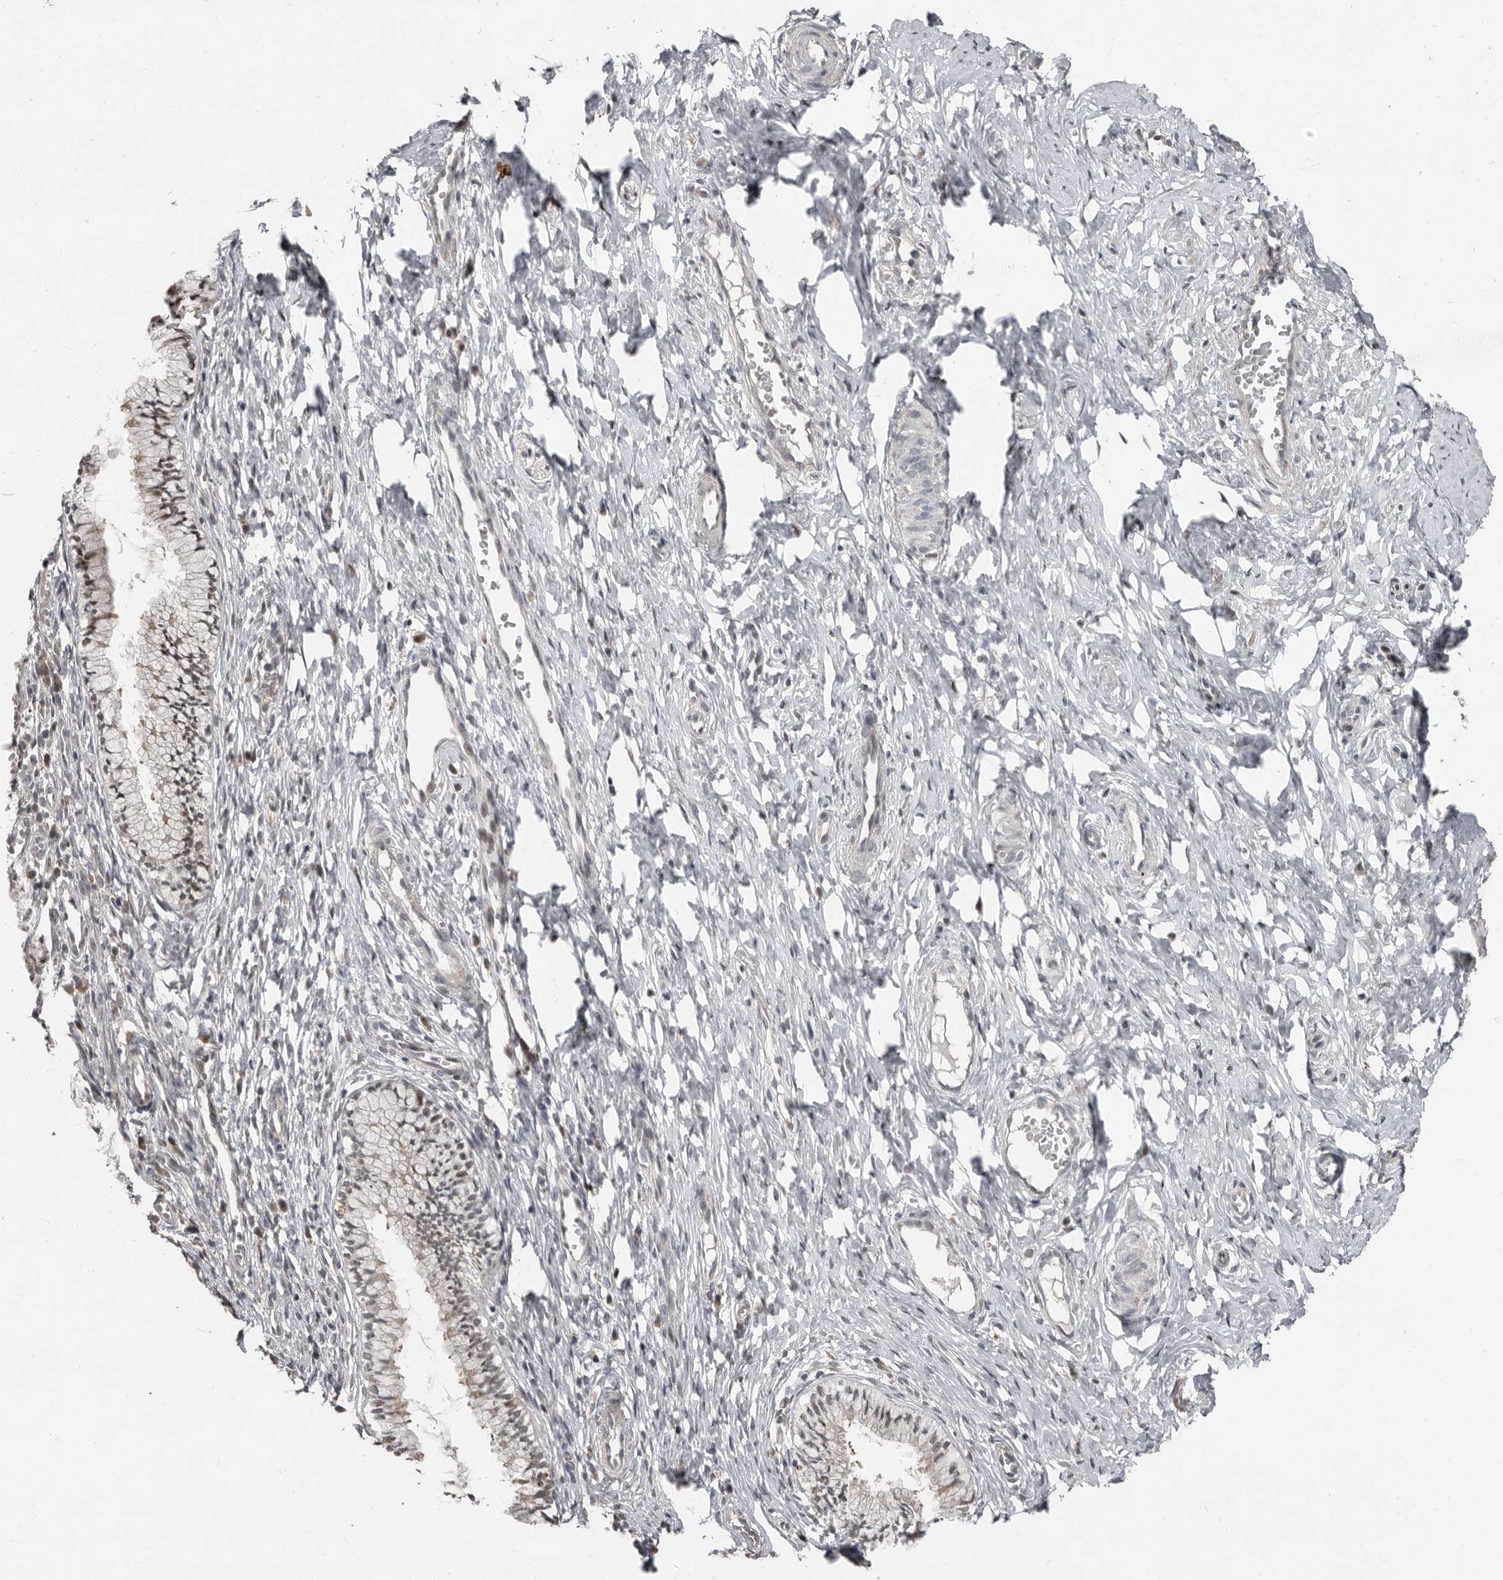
{"staining": {"intensity": "weak", "quantity": "<25%", "location": "cytoplasmic/membranous"}, "tissue": "cervix", "cell_type": "Glandular cells", "image_type": "normal", "snomed": [{"axis": "morphology", "description": "Normal tissue, NOS"}, {"axis": "topography", "description": "Cervix"}], "caption": "Immunohistochemical staining of normal cervix reveals no significant expression in glandular cells. (DAB (3,3'-diaminobenzidine) immunohistochemistry (IHC) visualized using brightfield microscopy, high magnification).", "gene": "APOL6", "patient": {"sex": "female", "age": 27}}